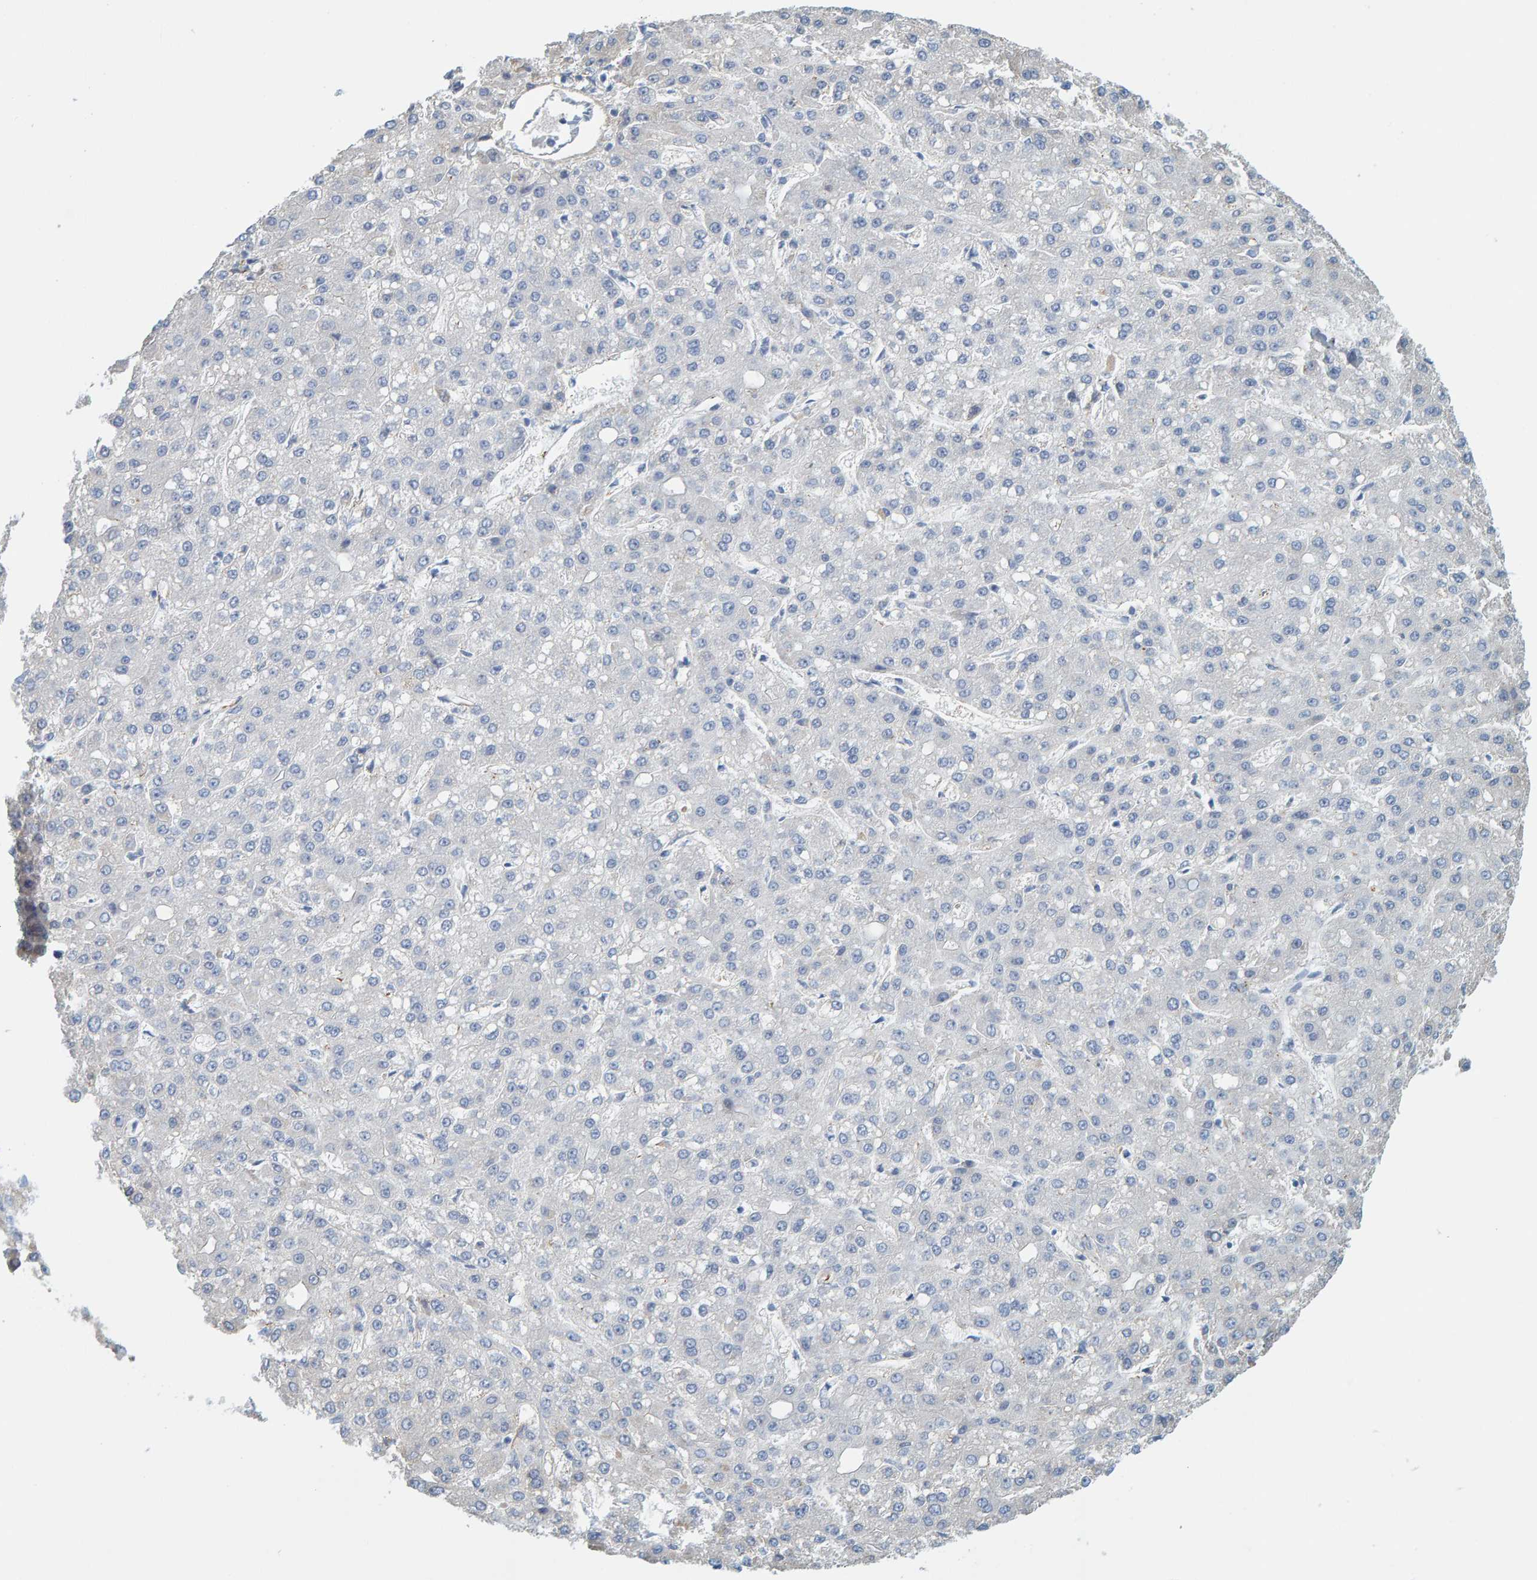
{"staining": {"intensity": "negative", "quantity": "none", "location": "none"}, "tissue": "liver cancer", "cell_type": "Tumor cells", "image_type": "cancer", "snomed": [{"axis": "morphology", "description": "Carcinoma, Hepatocellular, NOS"}, {"axis": "topography", "description": "Liver"}], "caption": "A histopathology image of human liver cancer (hepatocellular carcinoma) is negative for staining in tumor cells.", "gene": "MAP1B", "patient": {"sex": "male", "age": 67}}